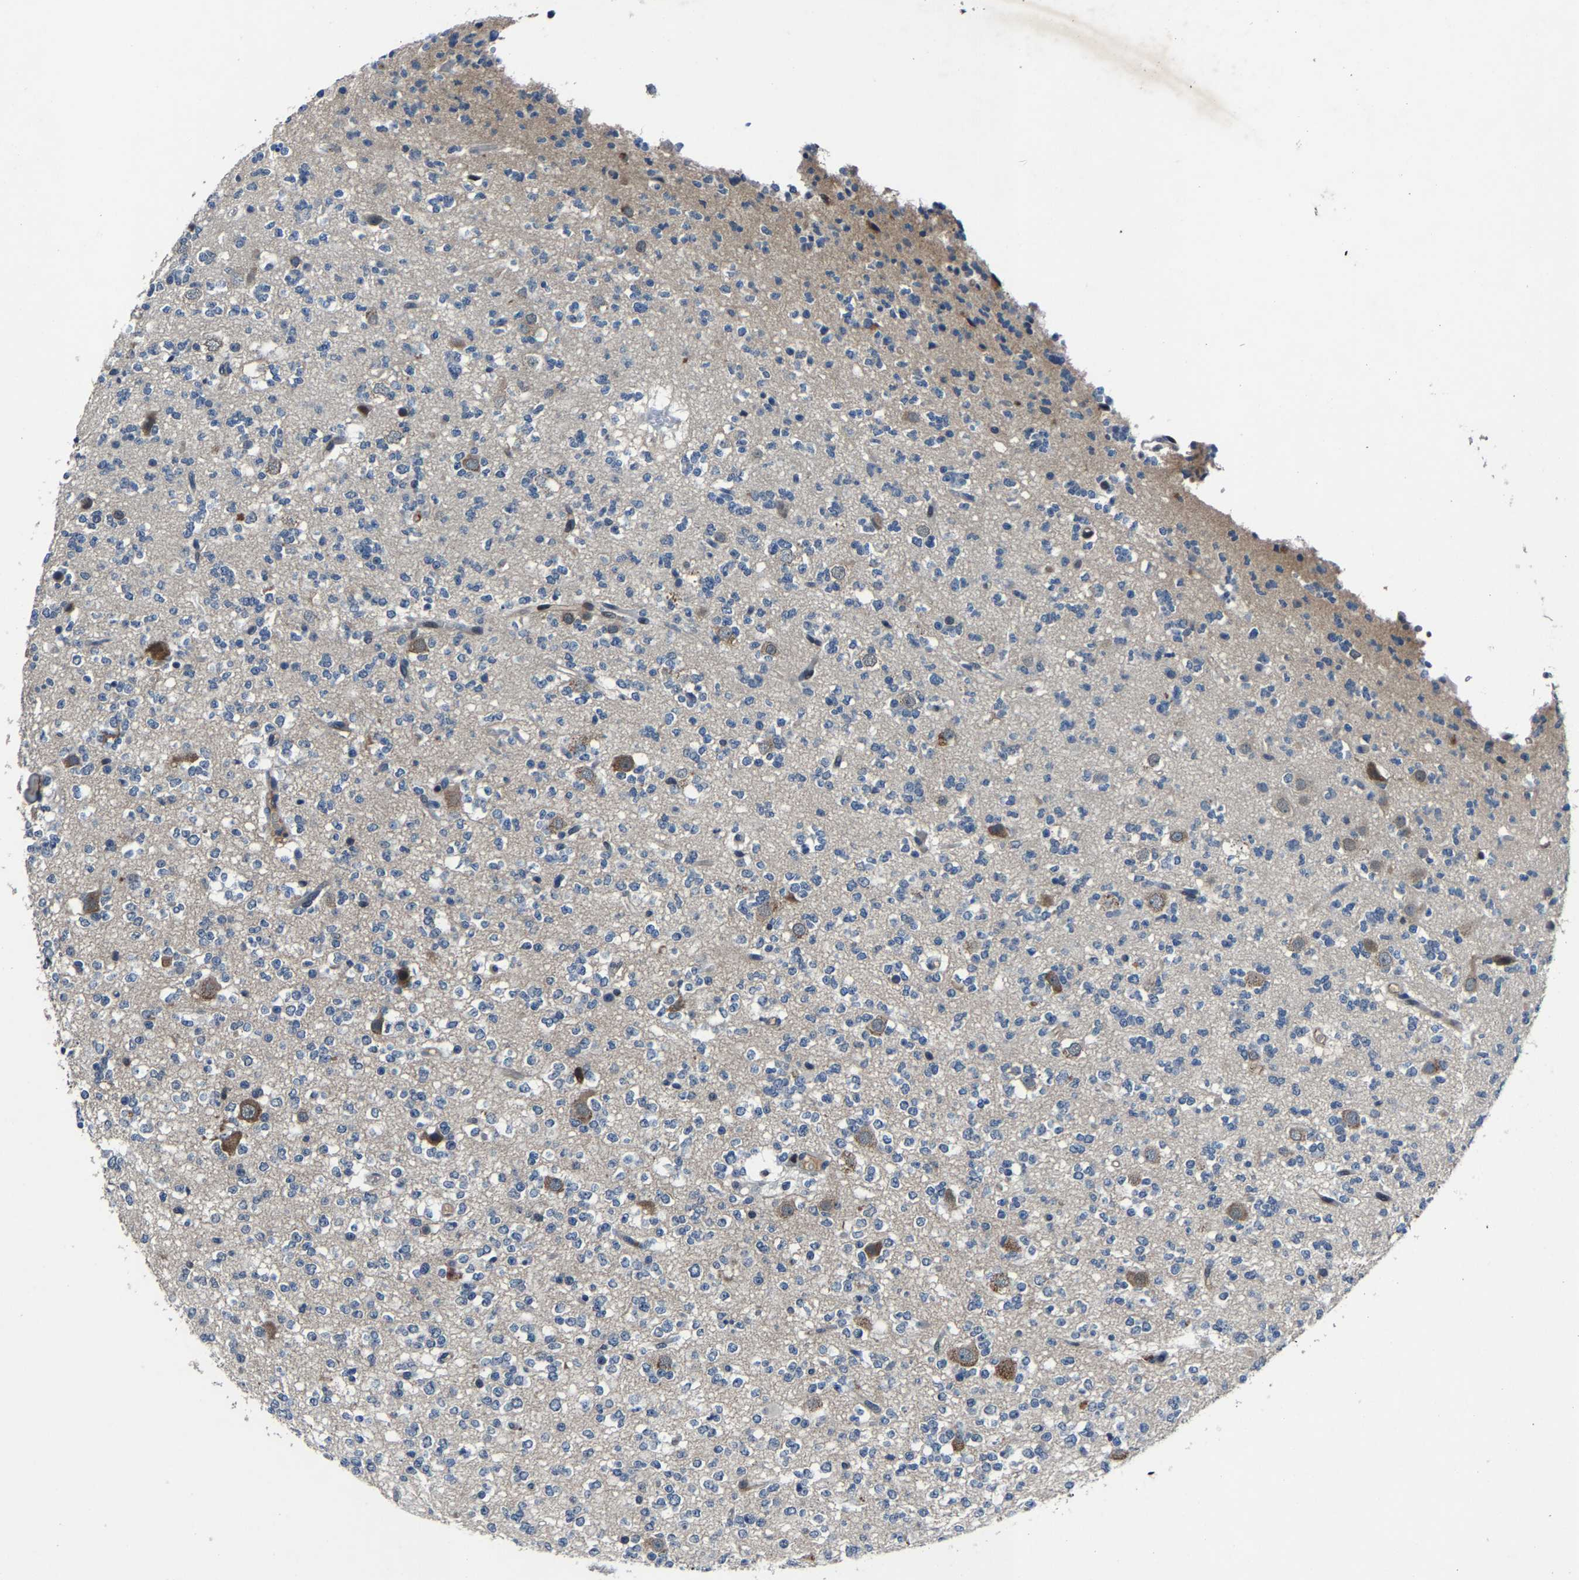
{"staining": {"intensity": "negative", "quantity": "none", "location": "none"}, "tissue": "glioma", "cell_type": "Tumor cells", "image_type": "cancer", "snomed": [{"axis": "morphology", "description": "Glioma, malignant, Low grade"}, {"axis": "topography", "description": "Brain"}], "caption": "High power microscopy photomicrograph of an immunohistochemistry histopathology image of malignant low-grade glioma, revealing no significant positivity in tumor cells. (Brightfield microscopy of DAB immunohistochemistry at high magnification).", "gene": "PCNX2", "patient": {"sex": "male", "age": 38}}